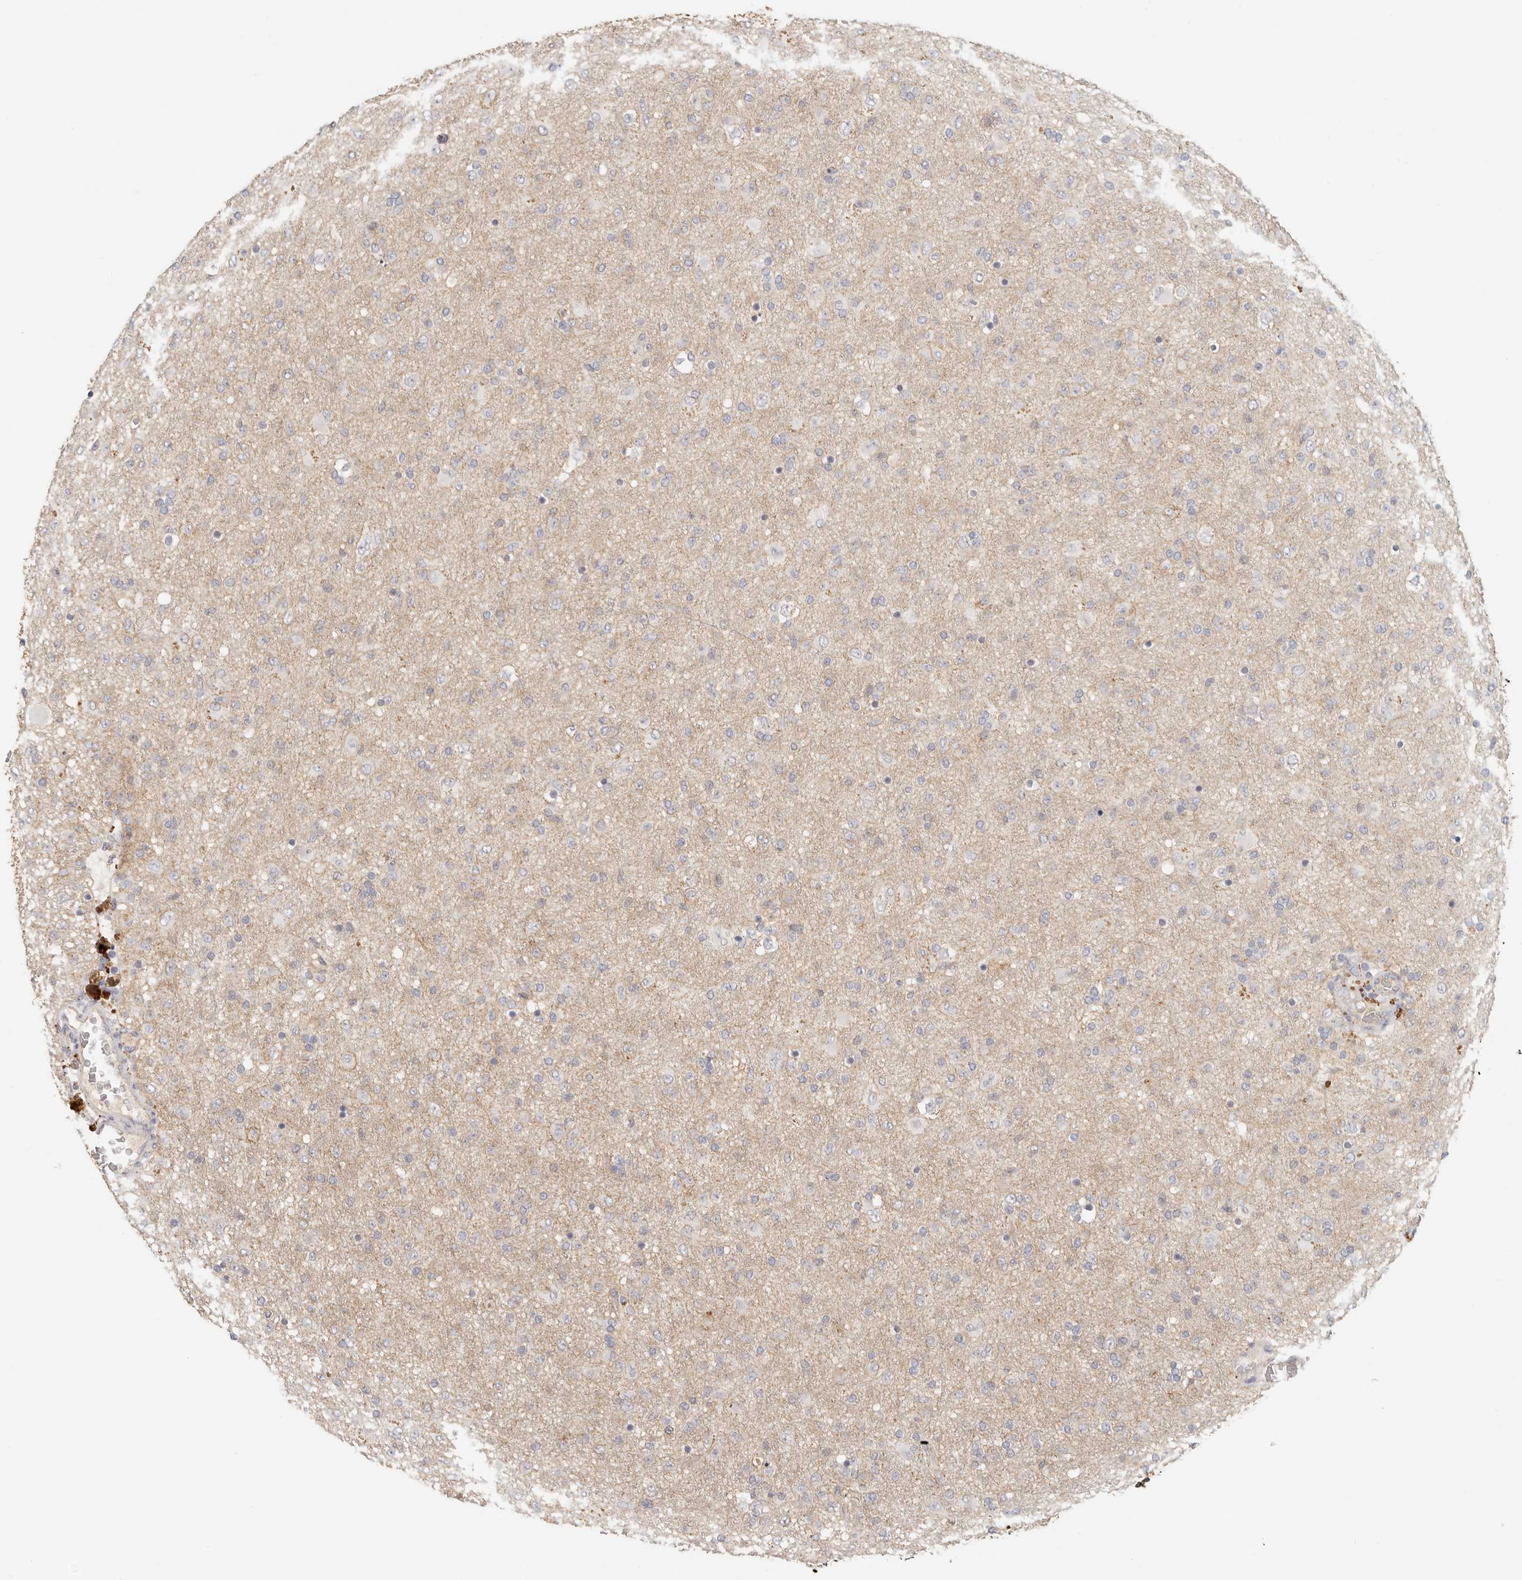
{"staining": {"intensity": "weak", "quantity": "<25%", "location": "cytoplasmic/membranous"}, "tissue": "glioma", "cell_type": "Tumor cells", "image_type": "cancer", "snomed": [{"axis": "morphology", "description": "Glioma, malignant, Low grade"}, {"axis": "topography", "description": "Brain"}], "caption": "A histopathology image of malignant low-grade glioma stained for a protein reveals no brown staining in tumor cells. Brightfield microscopy of immunohistochemistry stained with DAB (brown) and hematoxylin (blue), captured at high magnification.", "gene": "ANXA9", "patient": {"sex": "male", "age": 65}}